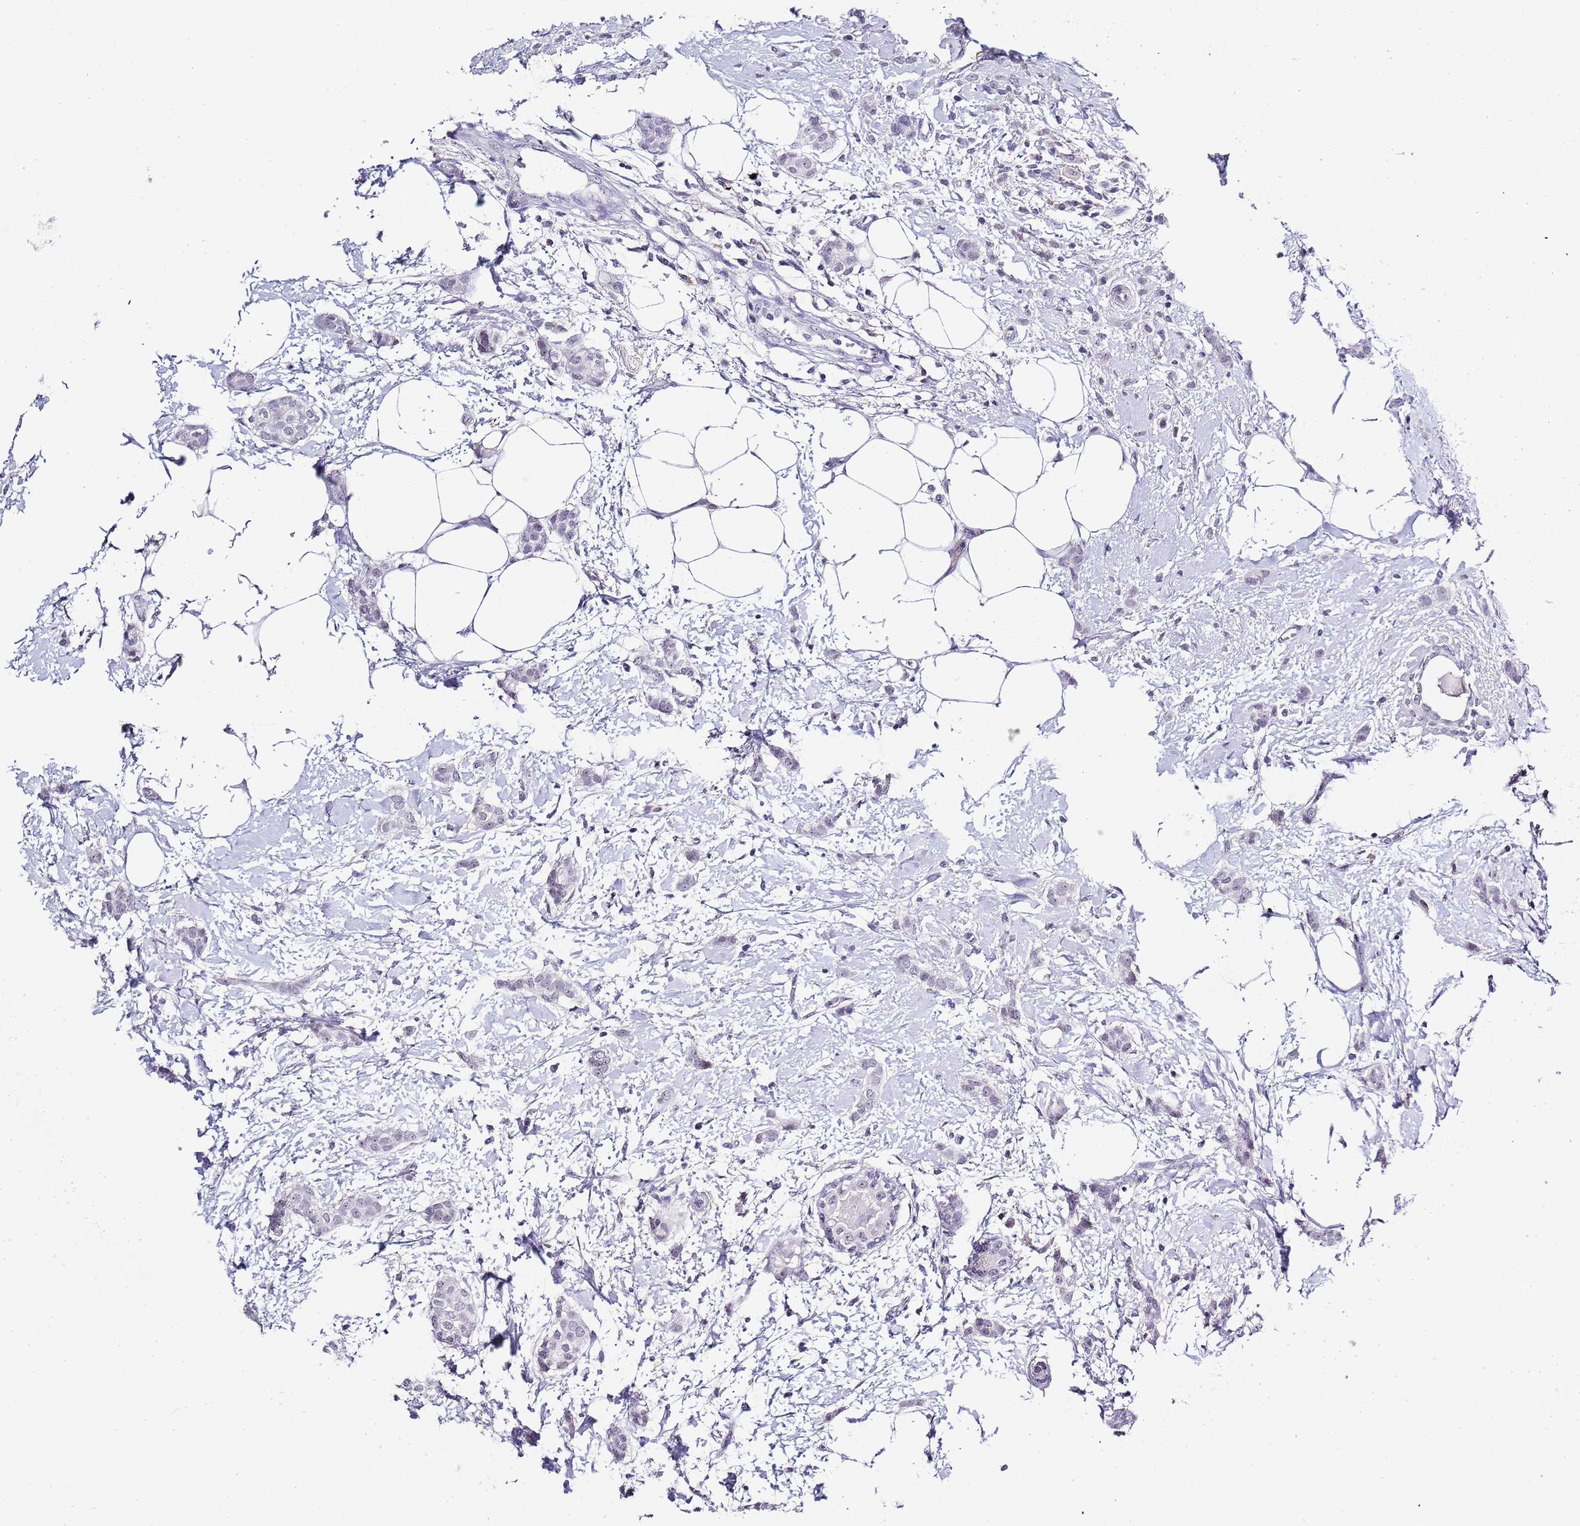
{"staining": {"intensity": "negative", "quantity": "none", "location": "none"}, "tissue": "breast cancer", "cell_type": "Tumor cells", "image_type": "cancer", "snomed": [{"axis": "morphology", "description": "Duct carcinoma"}, {"axis": "topography", "description": "Breast"}], "caption": "An IHC image of intraductal carcinoma (breast) is shown. There is no staining in tumor cells of intraductal carcinoma (breast).", "gene": "NOP56", "patient": {"sex": "female", "age": 72}}